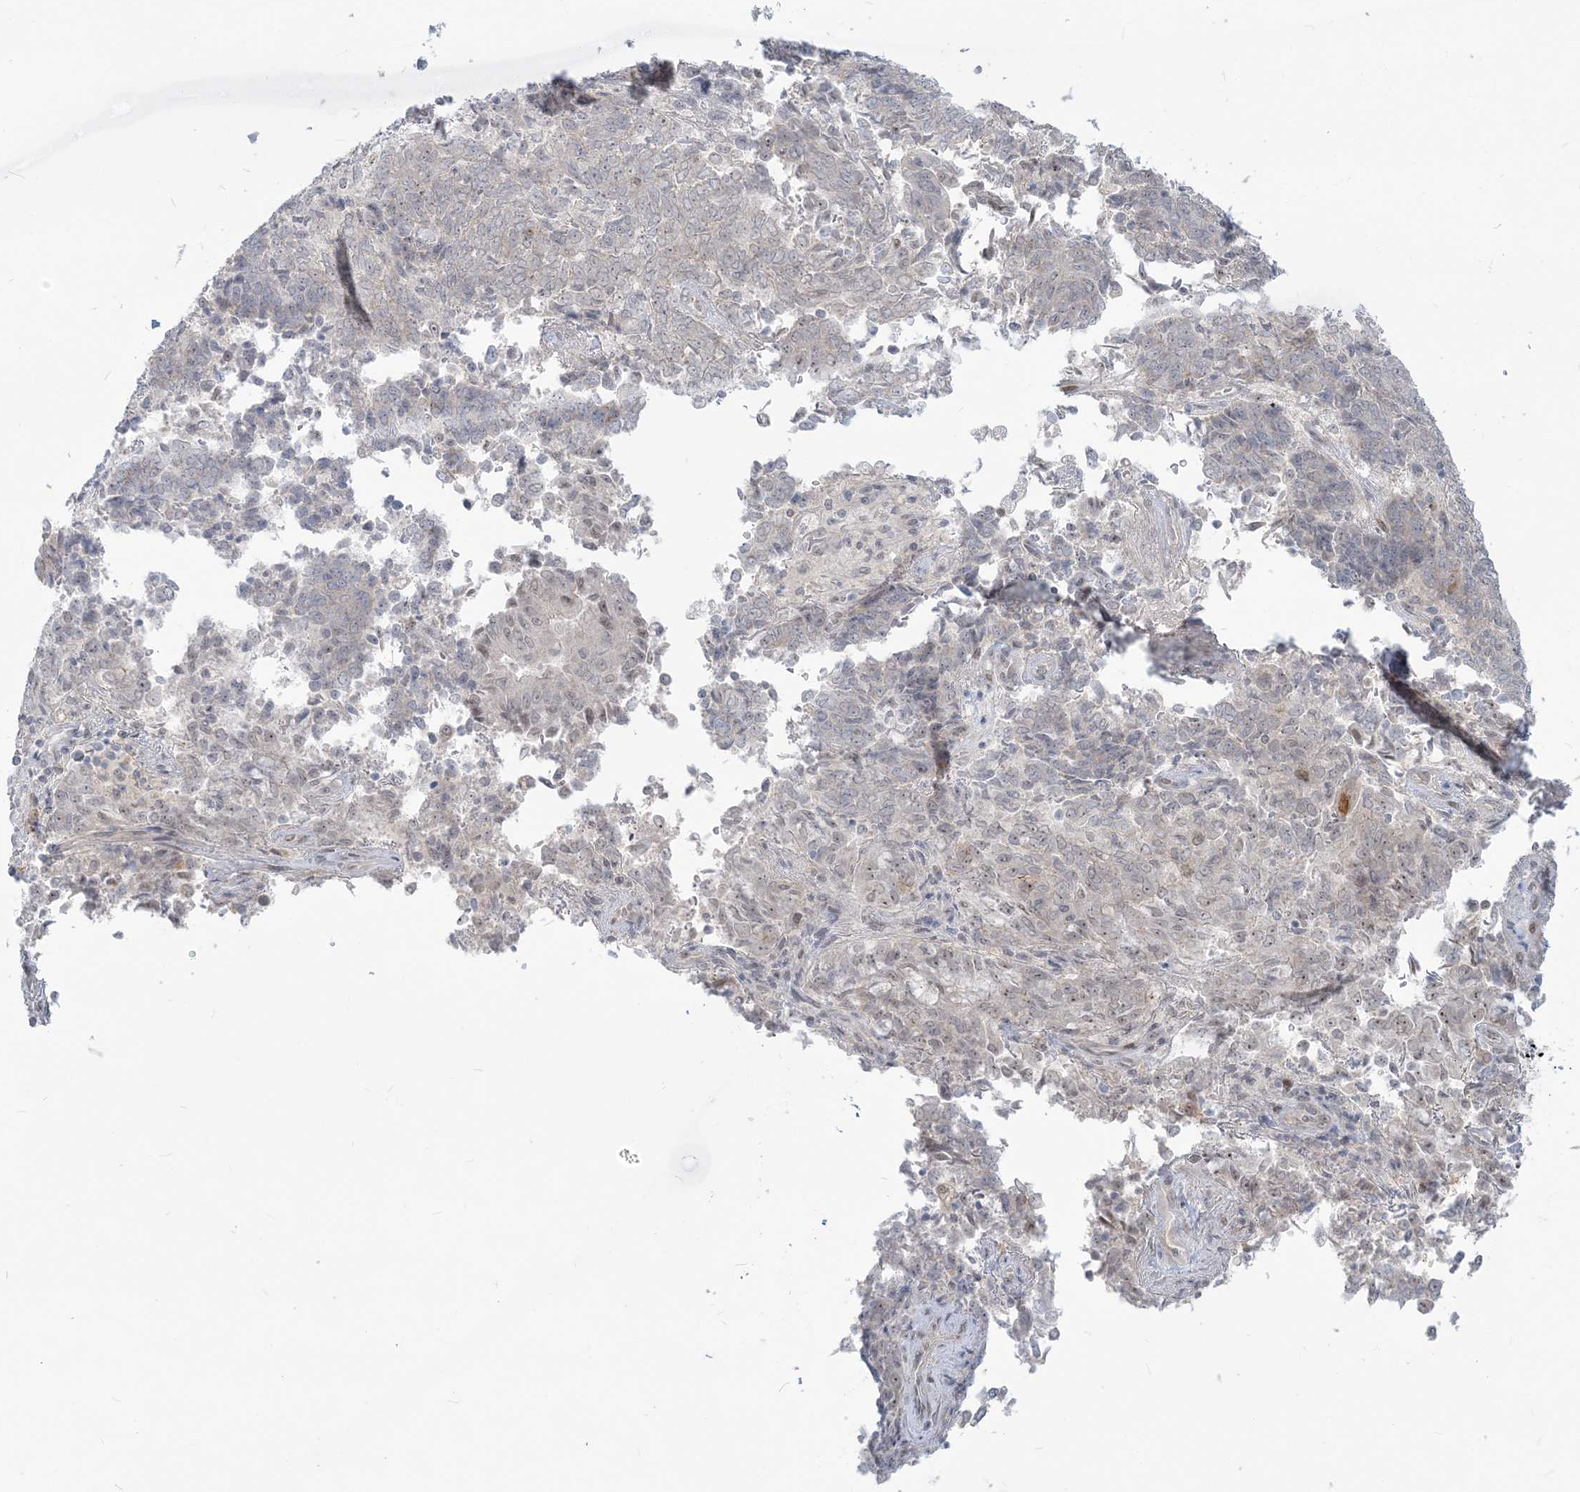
{"staining": {"intensity": "negative", "quantity": "none", "location": "none"}, "tissue": "endometrial cancer", "cell_type": "Tumor cells", "image_type": "cancer", "snomed": [{"axis": "morphology", "description": "Adenocarcinoma, NOS"}, {"axis": "topography", "description": "Endometrium"}], "caption": "Tumor cells are negative for protein expression in human adenocarcinoma (endometrial). (IHC, brightfield microscopy, high magnification).", "gene": "SDAD1", "patient": {"sex": "female", "age": 80}}